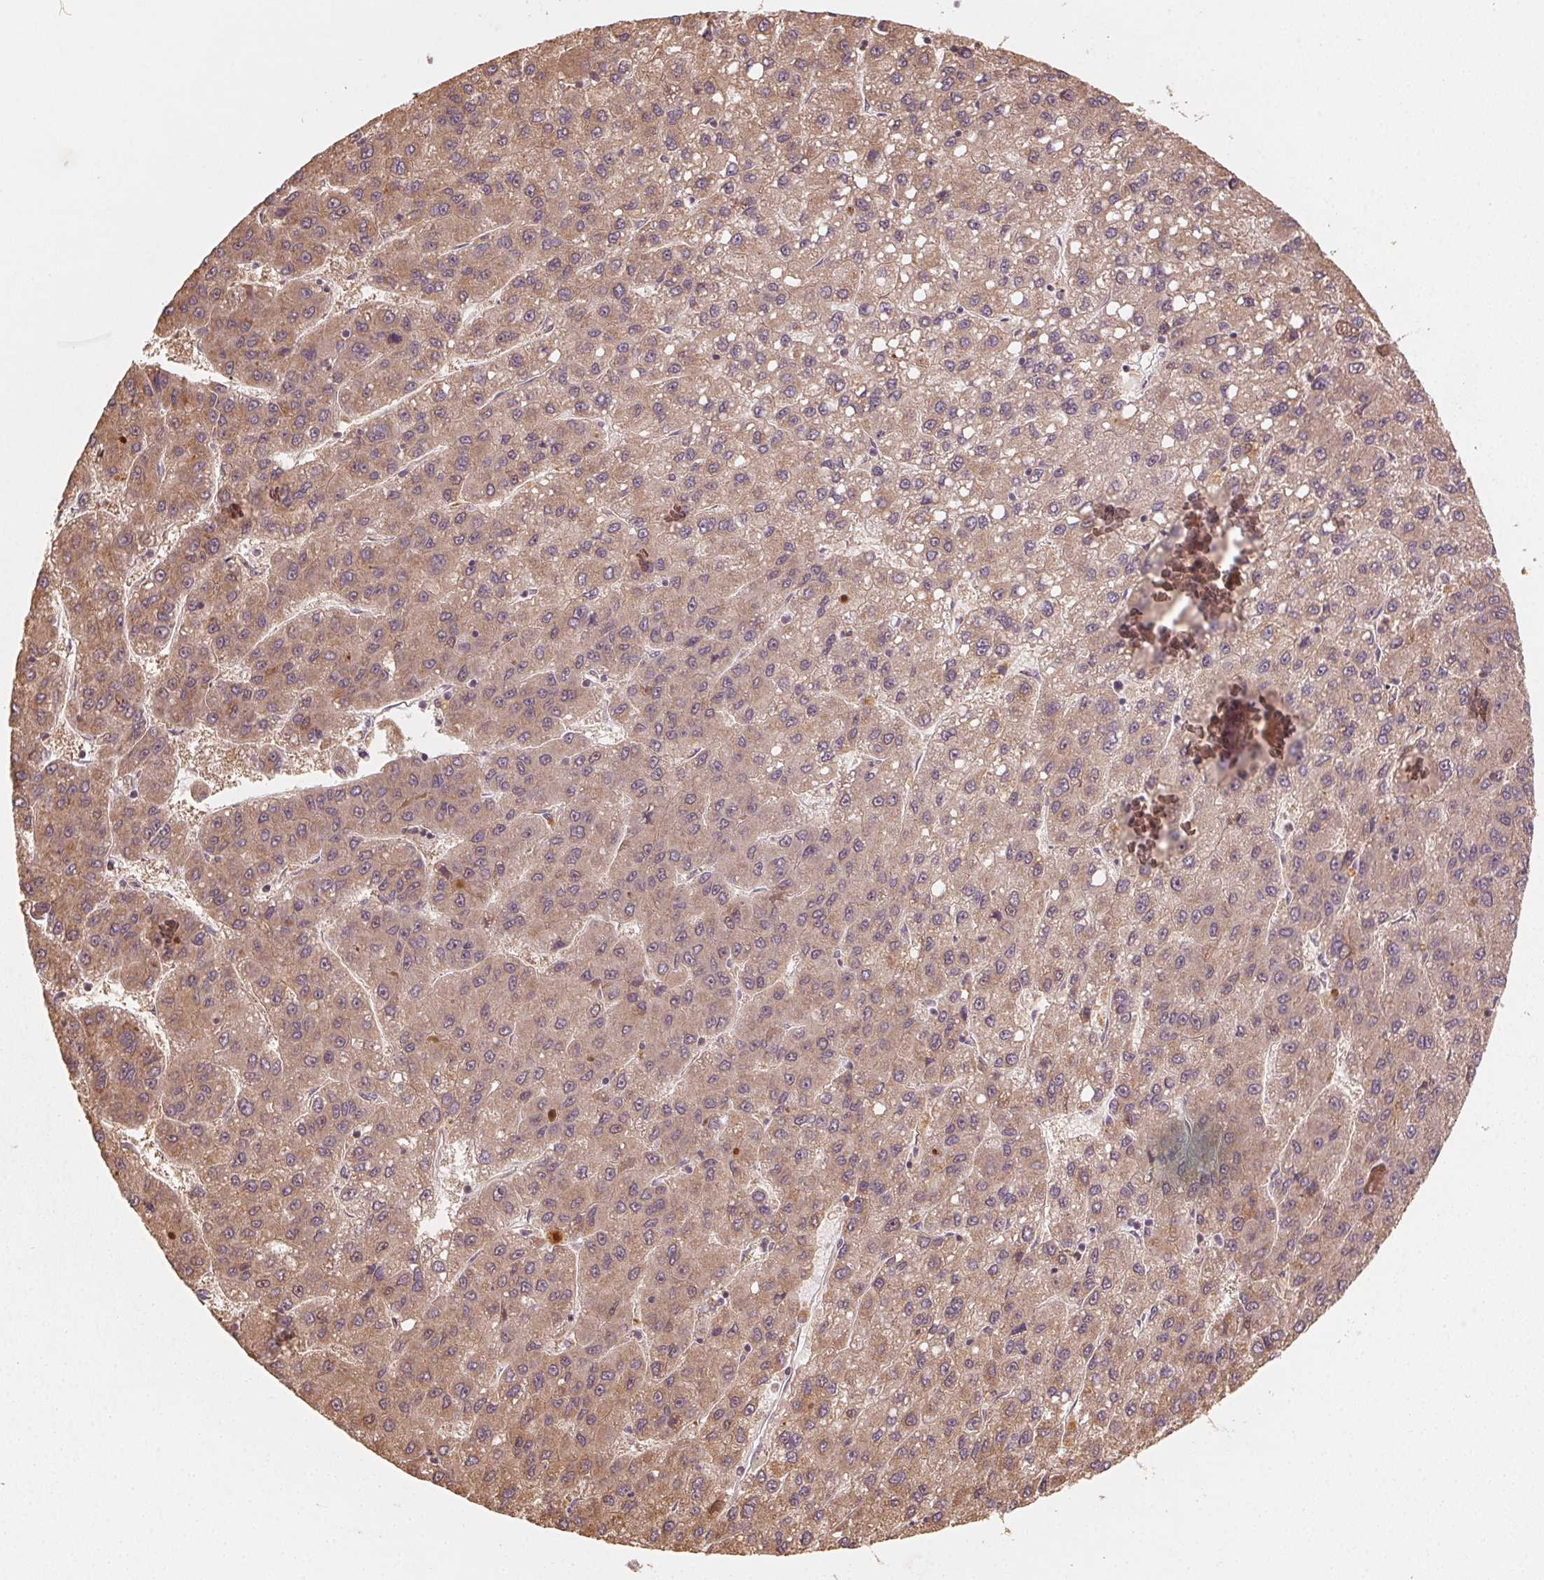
{"staining": {"intensity": "moderate", "quantity": ">75%", "location": "cytoplasmic/membranous"}, "tissue": "liver cancer", "cell_type": "Tumor cells", "image_type": "cancer", "snomed": [{"axis": "morphology", "description": "Carcinoma, Hepatocellular, NOS"}, {"axis": "topography", "description": "Liver"}], "caption": "There is medium levels of moderate cytoplasmic/membranous positivity in tumor cells of liver cancer, as demonstrated by immunohistochemical staining (brown color).", "gene": "WBP2", "patient": {"sex": "female", "age": 82}}